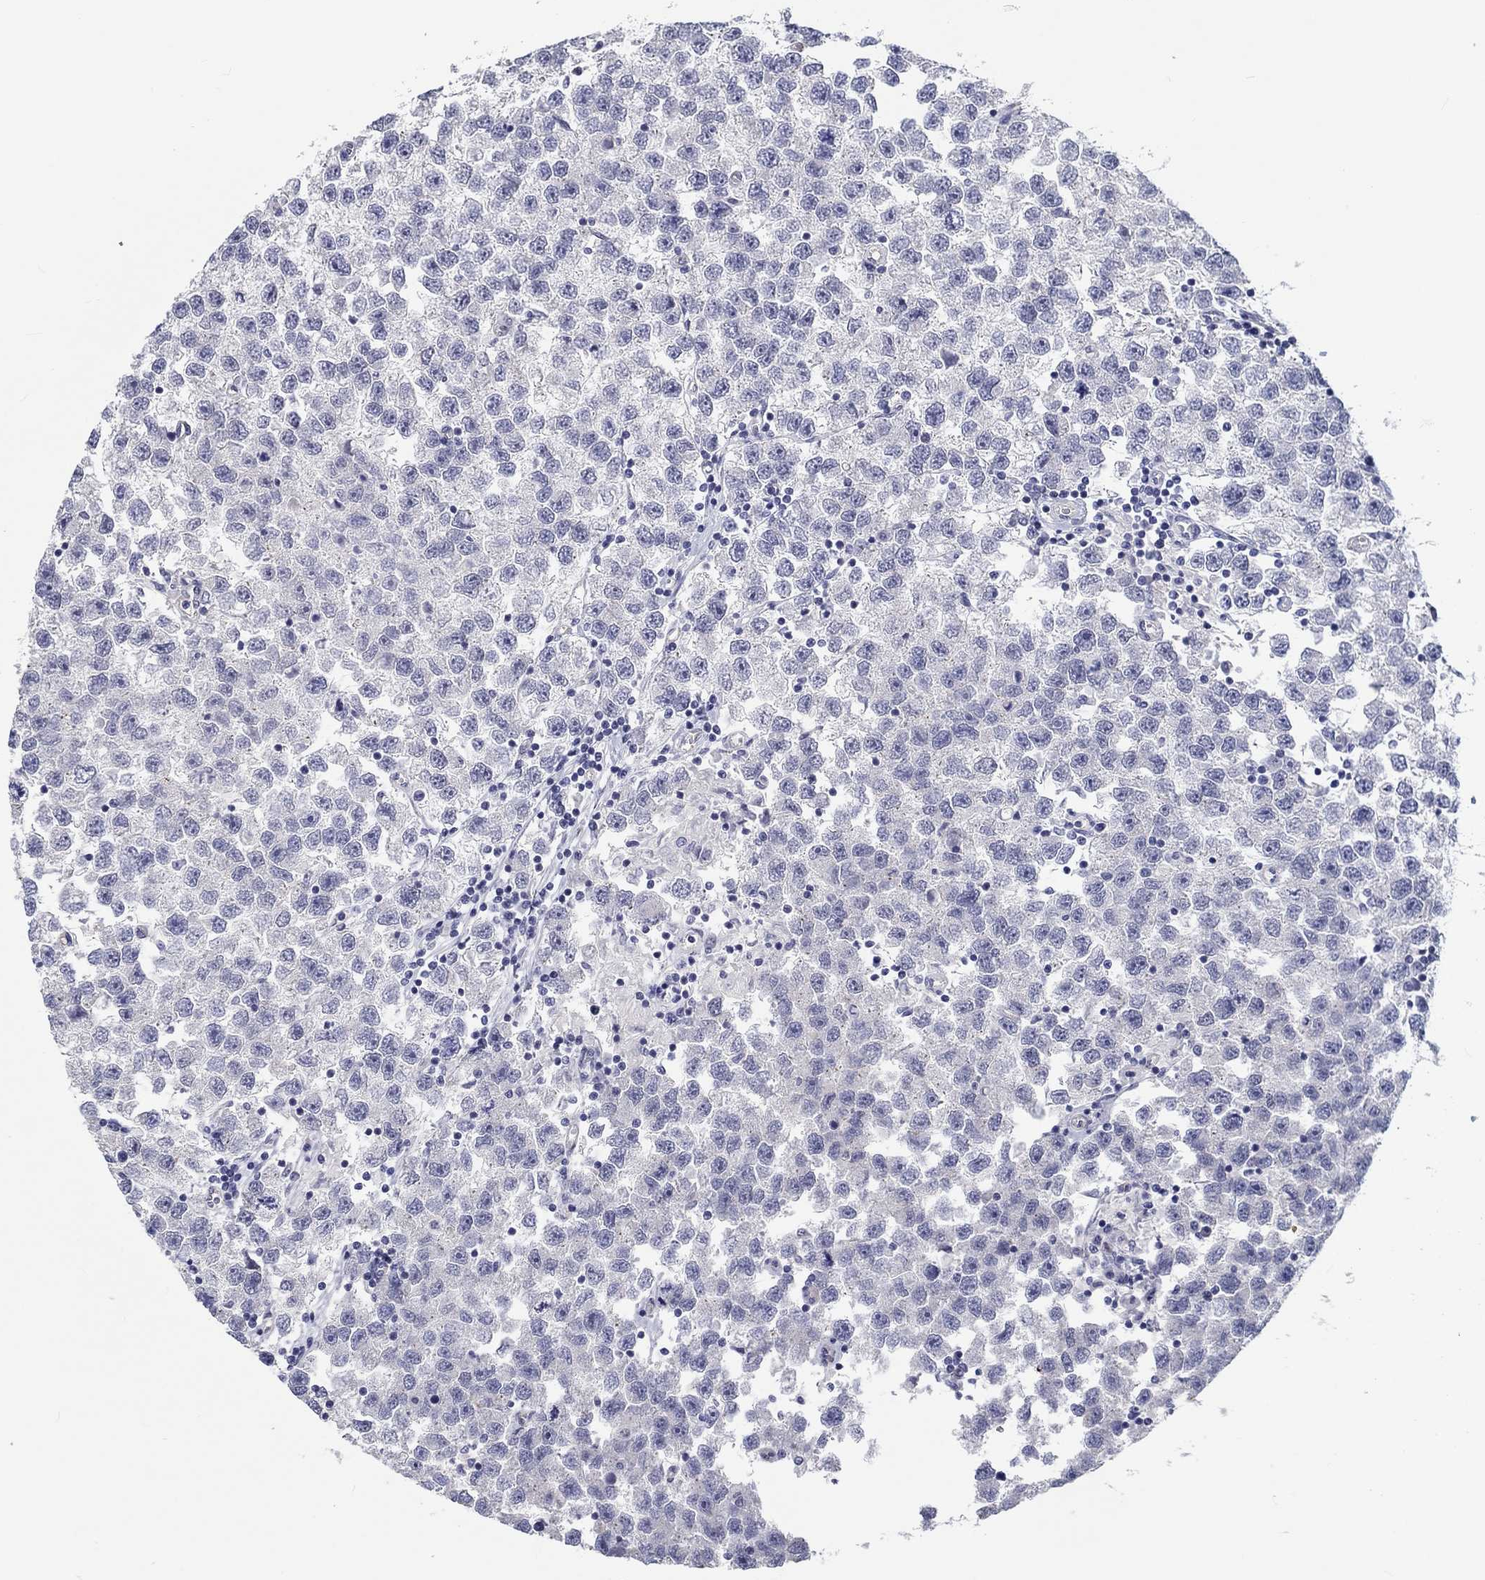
{"staining": {"intensity": "negative", "quantity": "none", "location": "none"}, "tissue": "testis cancer", "cell_type": "Tumor cells", "image_type": "cancer", "snomed": [{"axis": "morphology", "description": "Seminoma, NOS"}, {"axis": "topography", "description": "Testis"}], "caption": "High power microscopy image of an IHC micrograph of seminoma (testis), revealing no significant staining in tumor cells.", "gene": "CRYGD", "patient": {"sex": "male", "age": 26}}